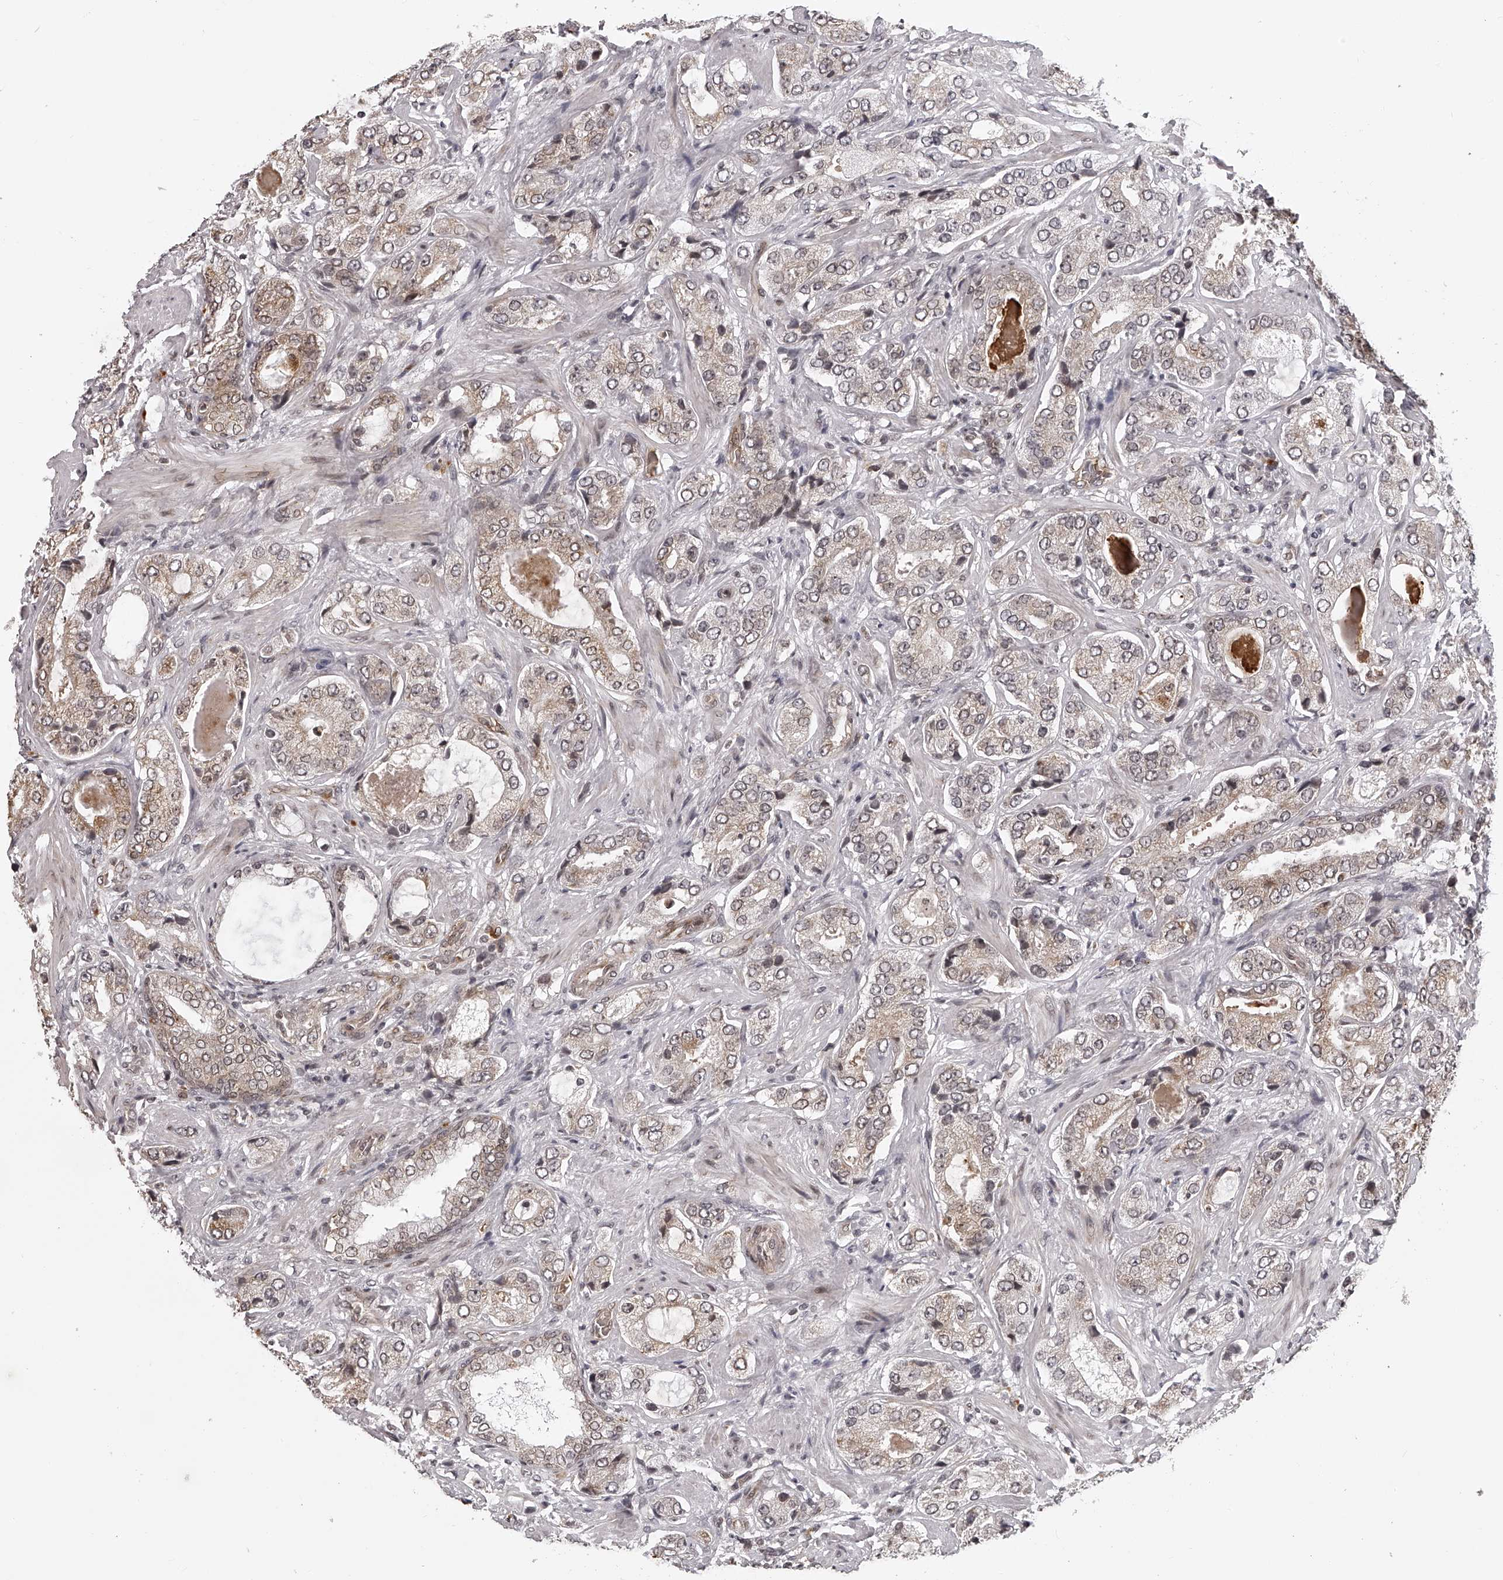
{"staining": {"intensity": "weak", "quantity": ">75%", "location": "cytoplasmic/membranous,nuclear"}, "tissue": "prostate cancer", "cell_type": "Tumor cells", "image_type": "cancer", "snomed": [{"axis": "morphology", "description": "Normal tissue, NOS"}, {"axis": "morphology", "description": "Adenocarcinoma, High grade"}, {"axis": "topography", "description": "Prostate"}, {"axis": "topography", "description": "Peripheral nerve tissue"}], "caption": "DAB (3,3'-diaminobenzidine) immunohistochemical staining of human high-grade adenocarcinoma (prostate) displays weak cytoplasmic/membranous and nuclear protein positivity in about >75% of tumor cells.", "gene": "ODF2L", "patient": {"sex": "male", "age": 59}}